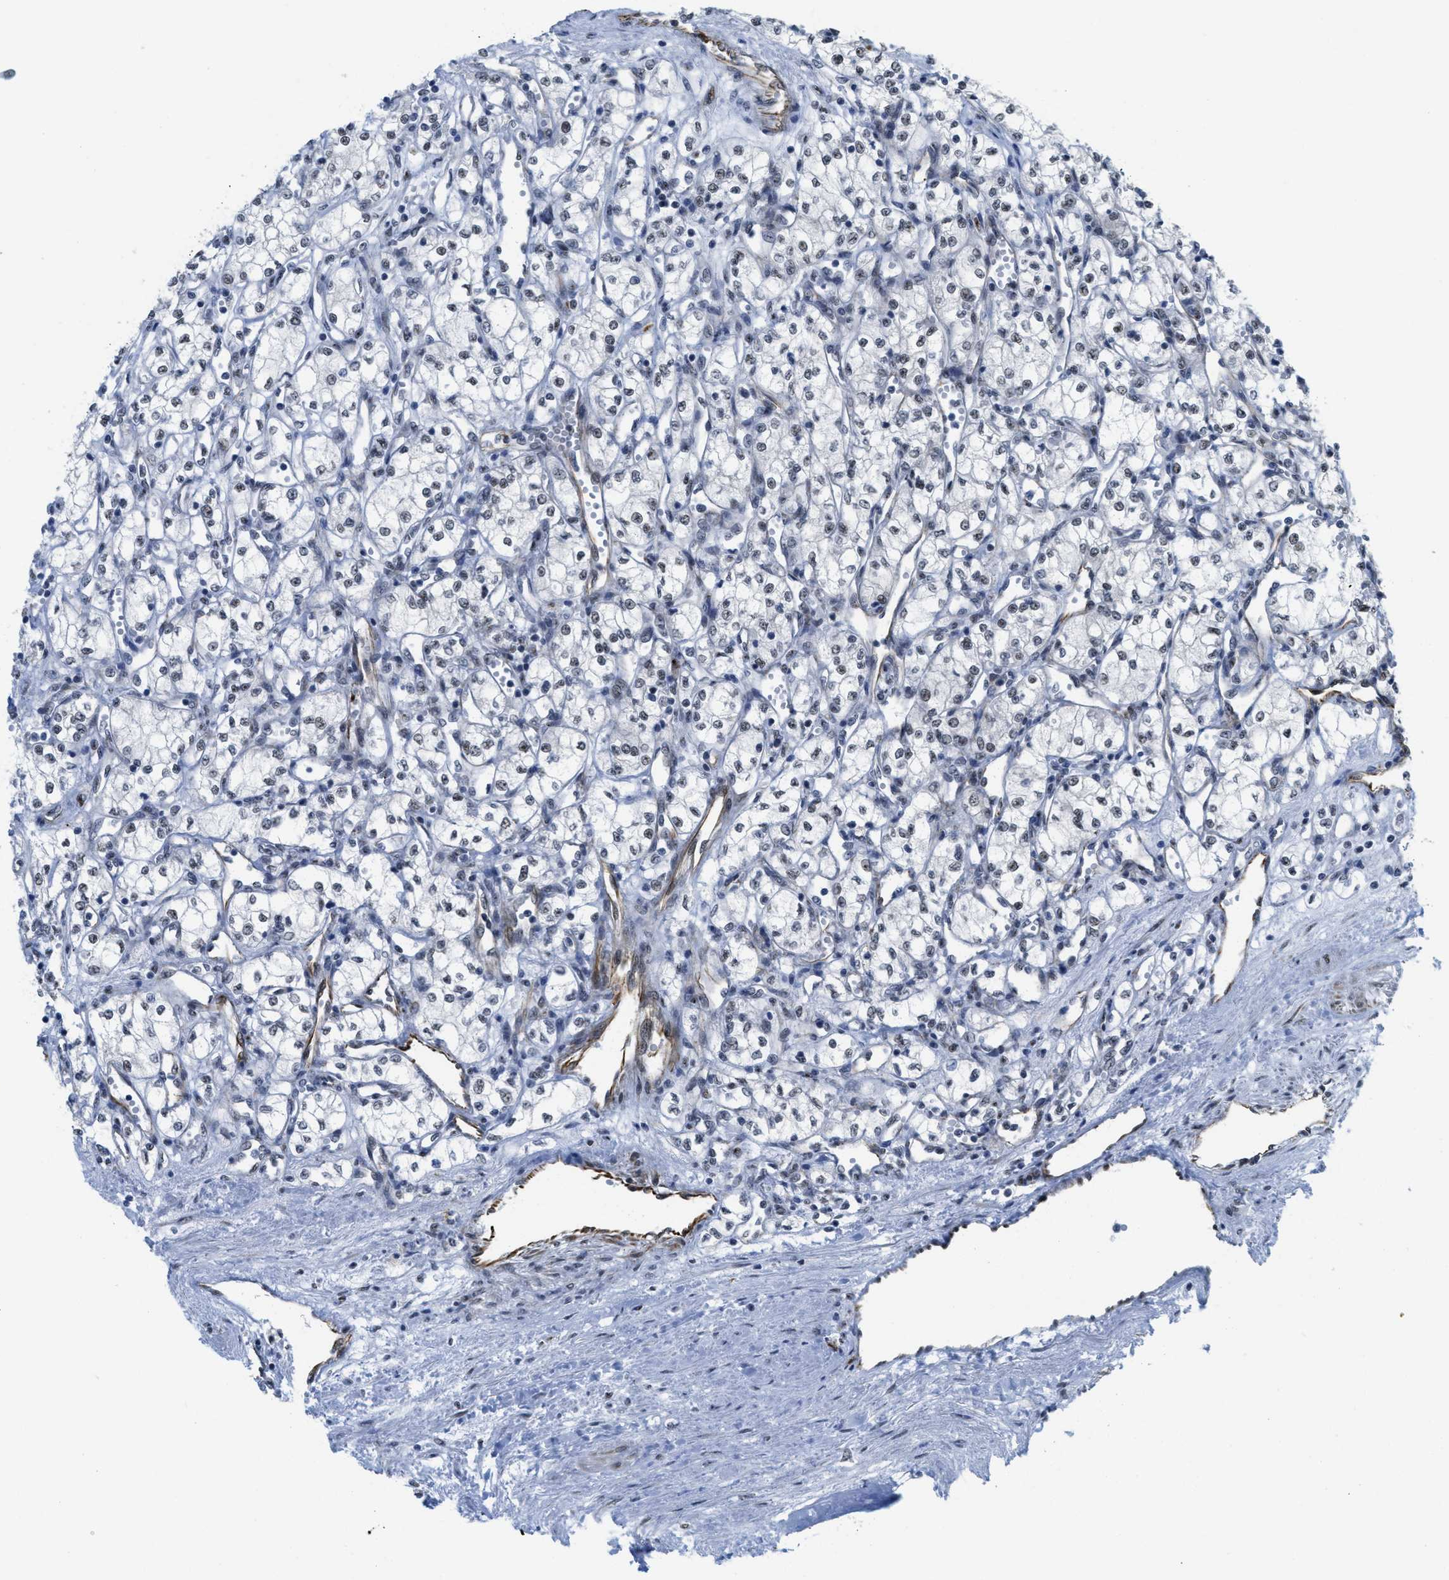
{"staining": {"intensity": "weak", "quantity": "25%-75%", "location": "nuclear"}, "tissue": "renal cancer", "cell_type": "Tumor cells", "image_type": "cancer", "snomed": [{"axis": "morphology", "description": "Adenocarcinoma, NOS"}, {"axis": "topography", "description": "Kidney"}], "caption": "This photomicrograph reveals adenocarcinoma (renal) stained with immunohistochemistry (IHC) to label a protein in brown. The nuclear of tumor cells show weak positivity for the protein. Nuclei are counter-stained blue.", "gene": "LRRC8B", "patient": {"sex": "male", "age": 59}}